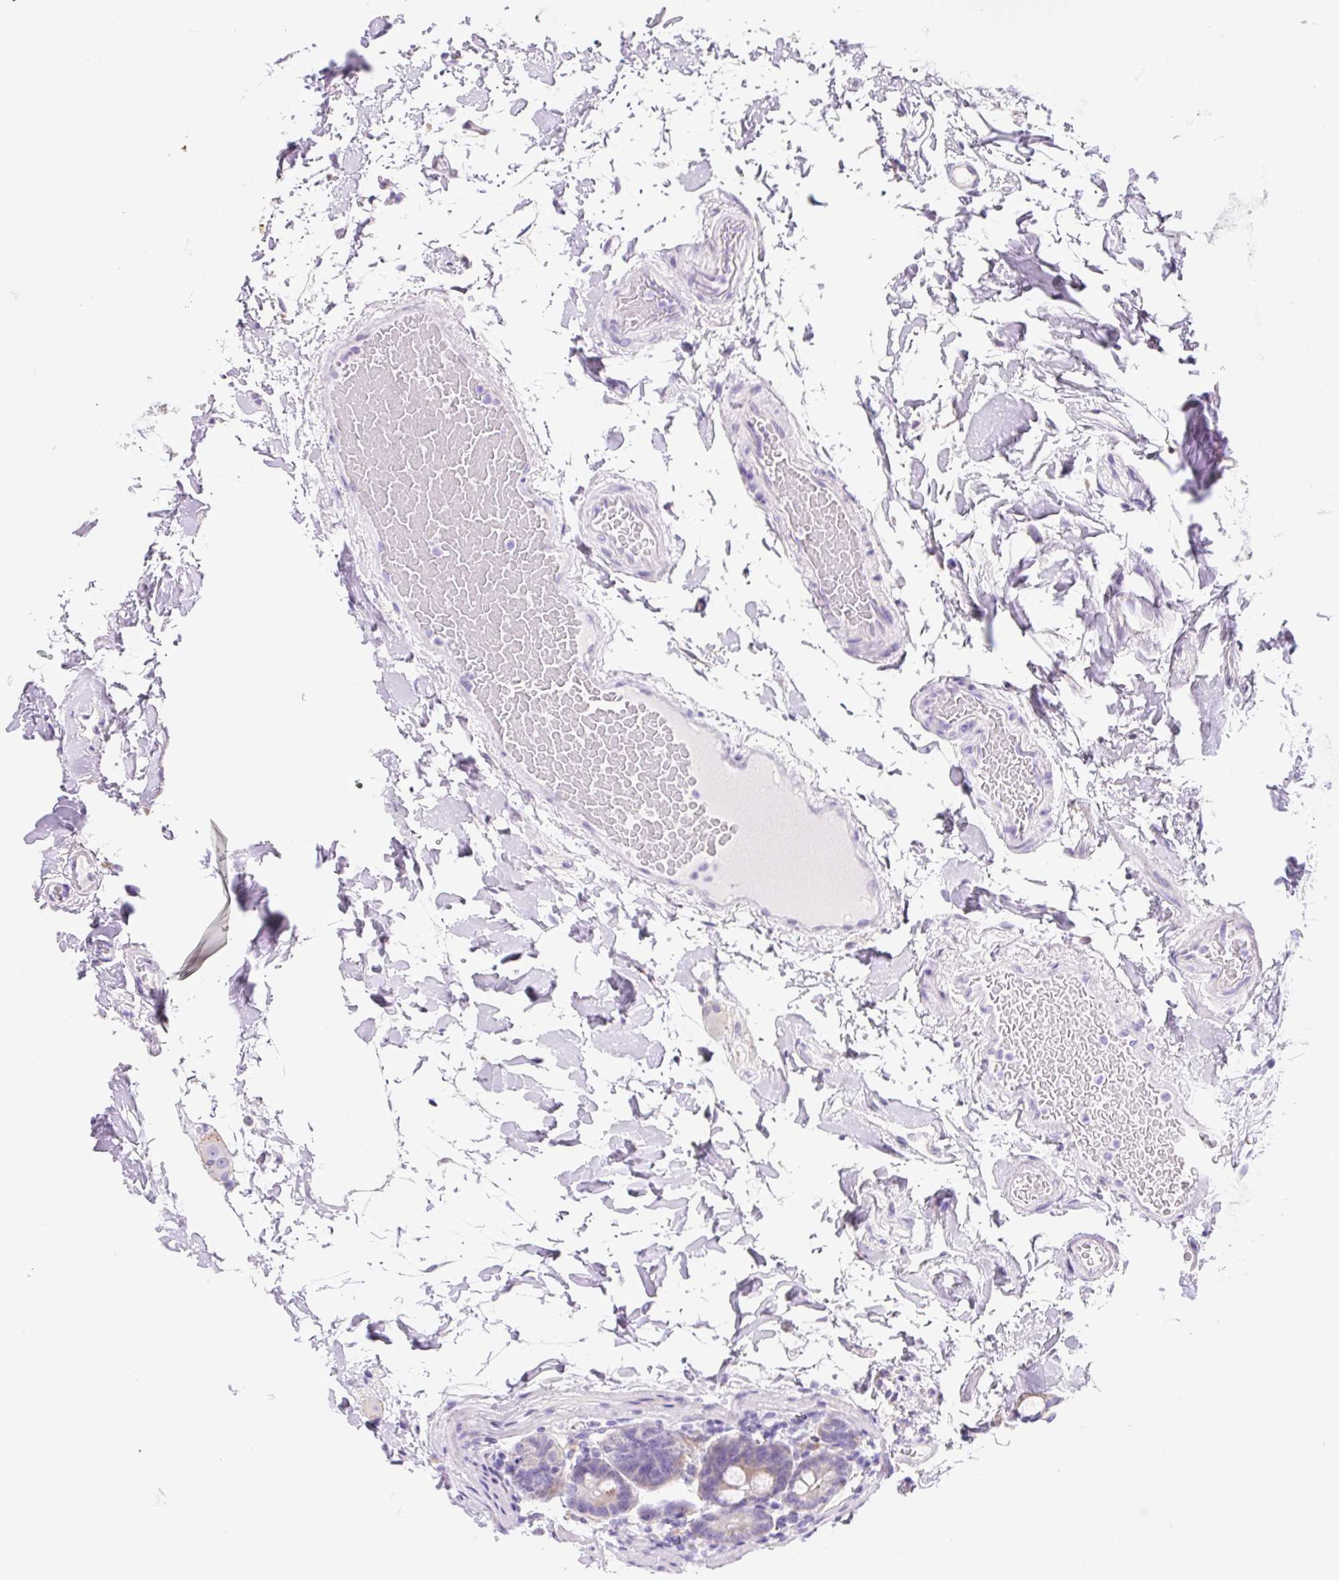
{"staining": {"intensity": "weak", "quantity": "25%-75%", "location": "cytoplasmic/membranous"}, "tissue": "duodenum", "cell_type": "Glandular cells", "image_type": "normal", "snomed": [{"axis": "morphology", "description": "Normal tissue, NOS"}, {"axis": "topography", "description": "Duodenum"}], "caption": "Protein staining reveals weak cytoplasmic/membranous expression in about 25%-75% of glandular cells in benign duodenum. The protein is stained brown, and the nuclei are stained in blue (DAB (3,3'-diaminobenzidine) IHC with brightfield microscopy, high magnification).", "gene": "ASB4", "patient": {"sex": "male", "age": 55}}